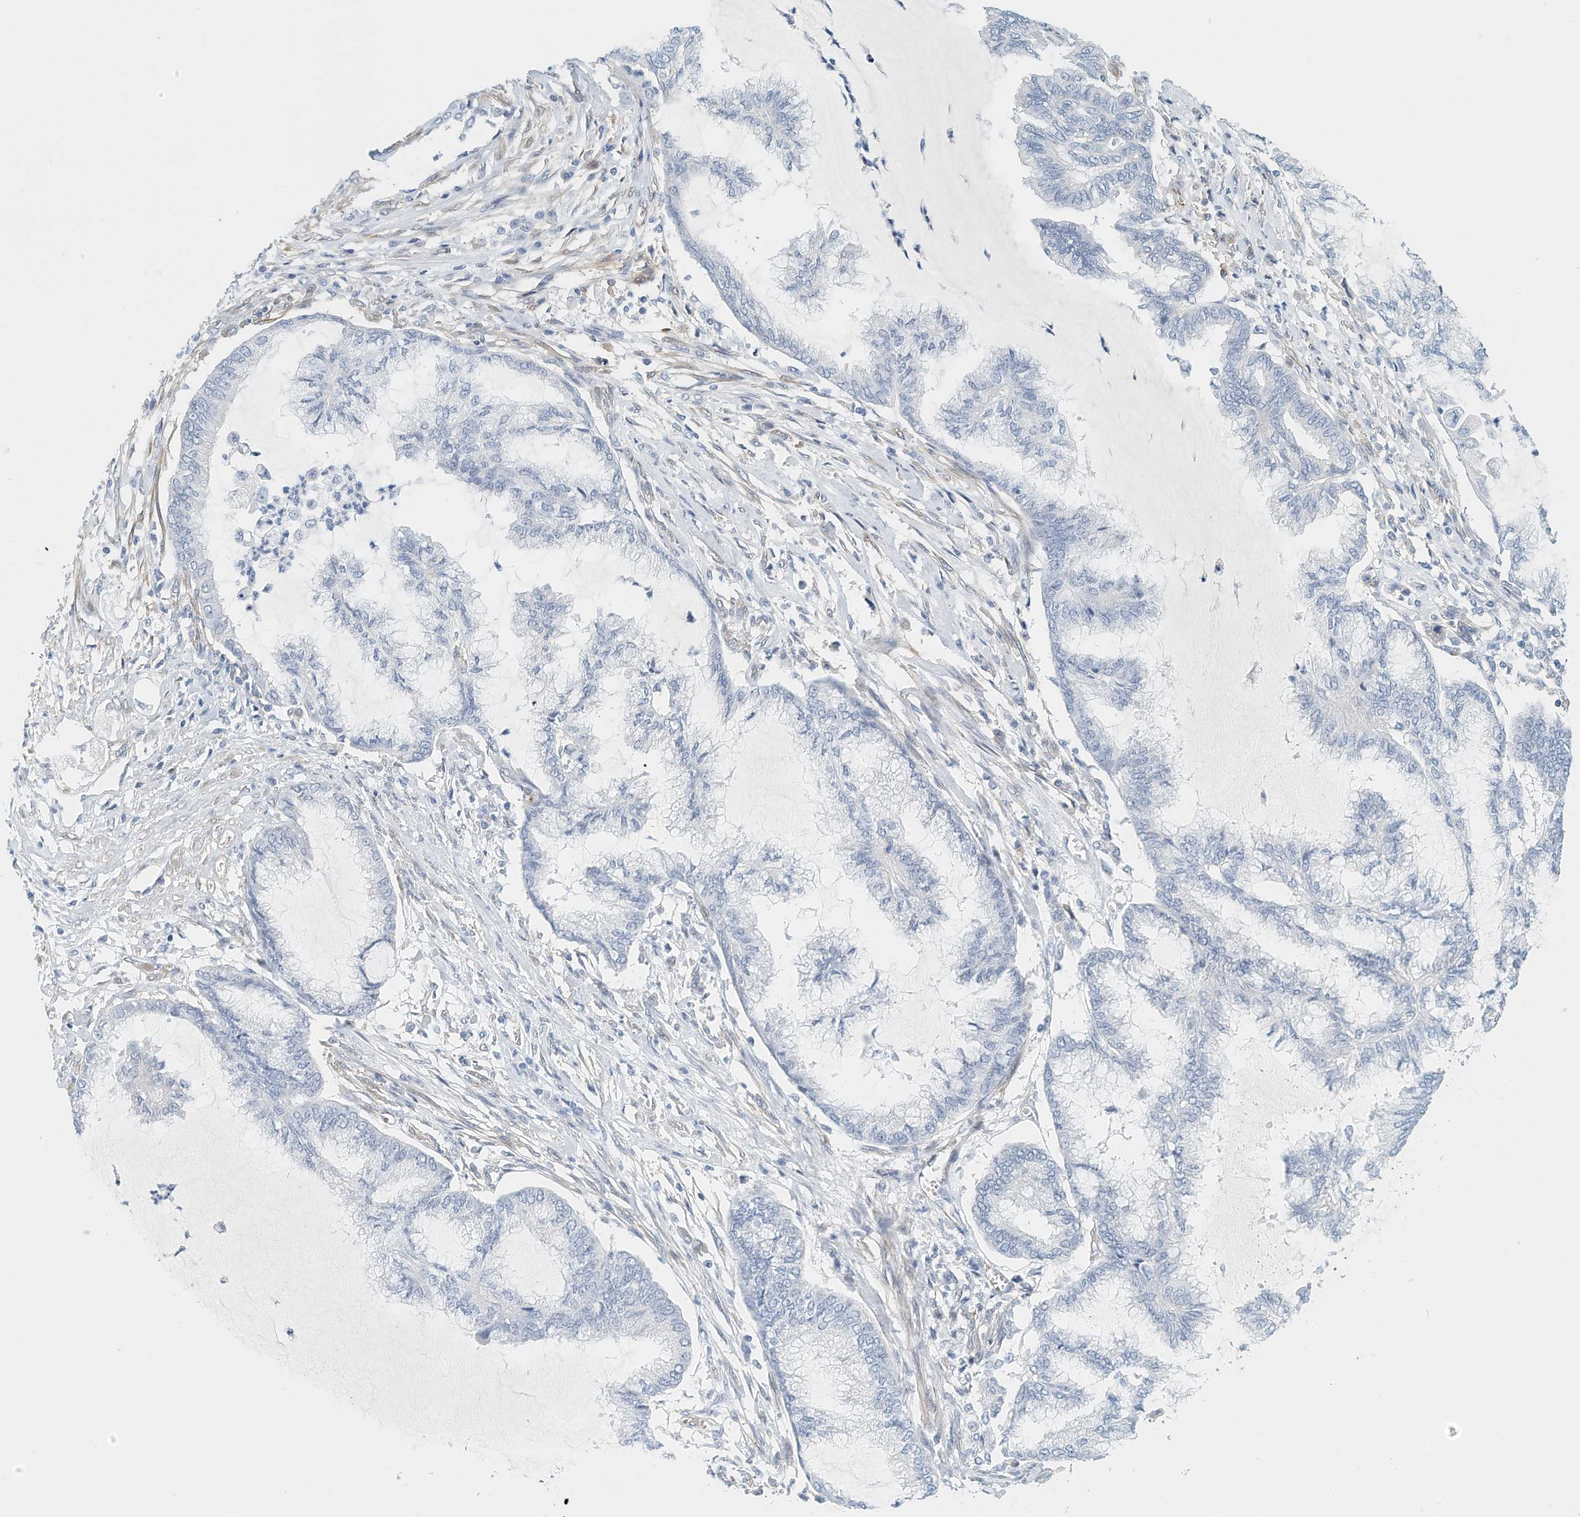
{"staining": {"intensity": "negative", "quantity": "none", "location": "none"}, "tissue": "endometrial cancer", "cell_type": "Tumor cells", "image_type": "cancer", "snomed": [{"axis": "morphology", "description": "Adenocarcinoma, NOS"}, {"axis": "topography", "description": "Endometrium"}], "caption": "IHC of human endometrial cancer displays no expression in tumor cells.", "gene": "ARHGAP28", "patient": {"sex": "female", "age": 86}}